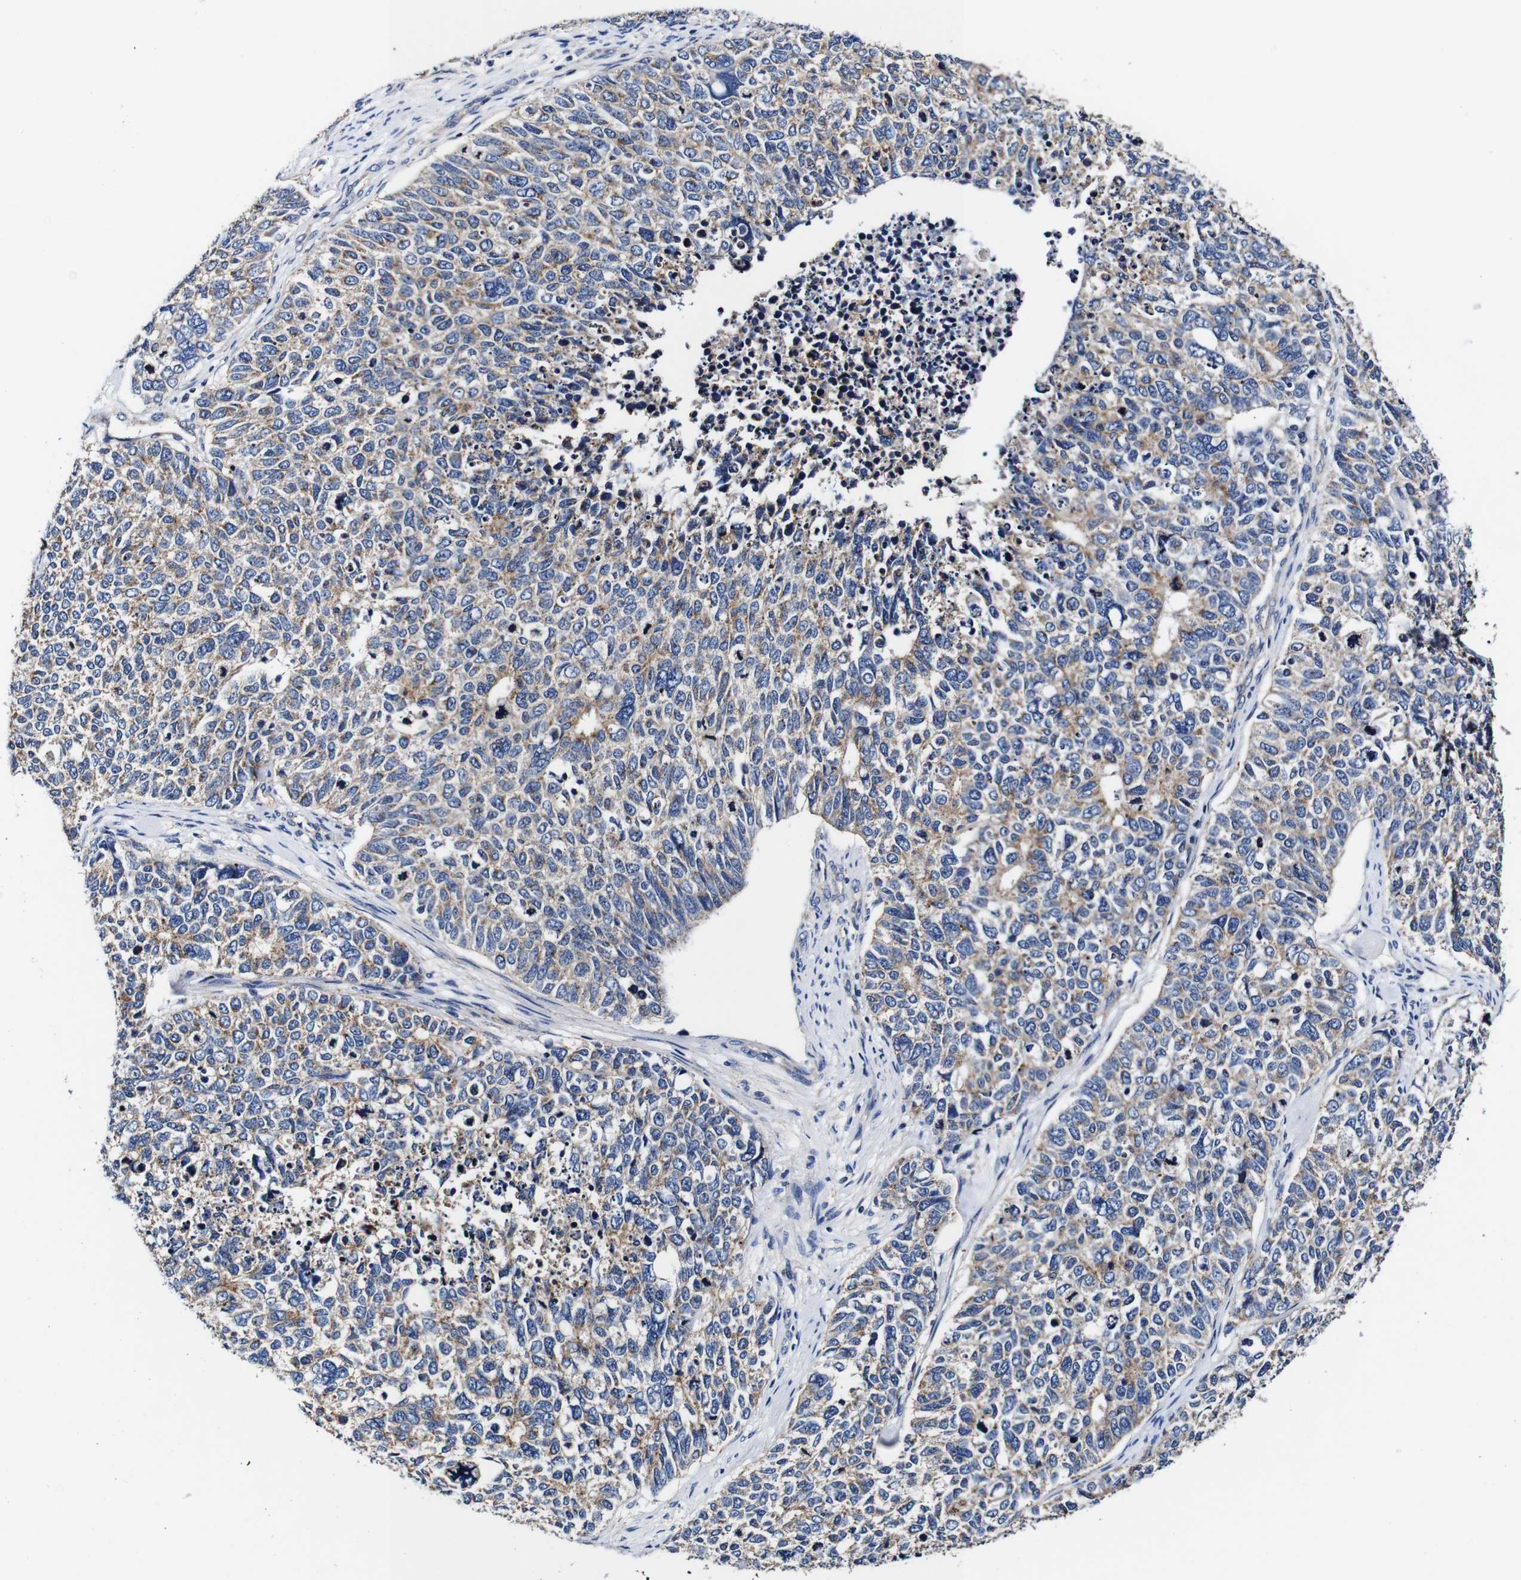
{"staining": {"intensity": "weak", "quantity": ">75%", "location": "cytoplasmic/membranous"}, "tissue": "cervical cancer", "cell_type": "Tumor cells", "image_type": "cancer", "snomed": [{"axis": "morphology", "description": "Squamous cell carcinoma, NOS"}, {"axis": "topography", "description": "Cervix"}], "caption": "Protein expression analysis of cervical cancer (squamous cell carcinoma) displays weak cytoplasmic/membranous positivity in approximately >75% of tumor cells.", "gene": "PDCD6IP", "patient": {"sex": "female", "age": 63}}